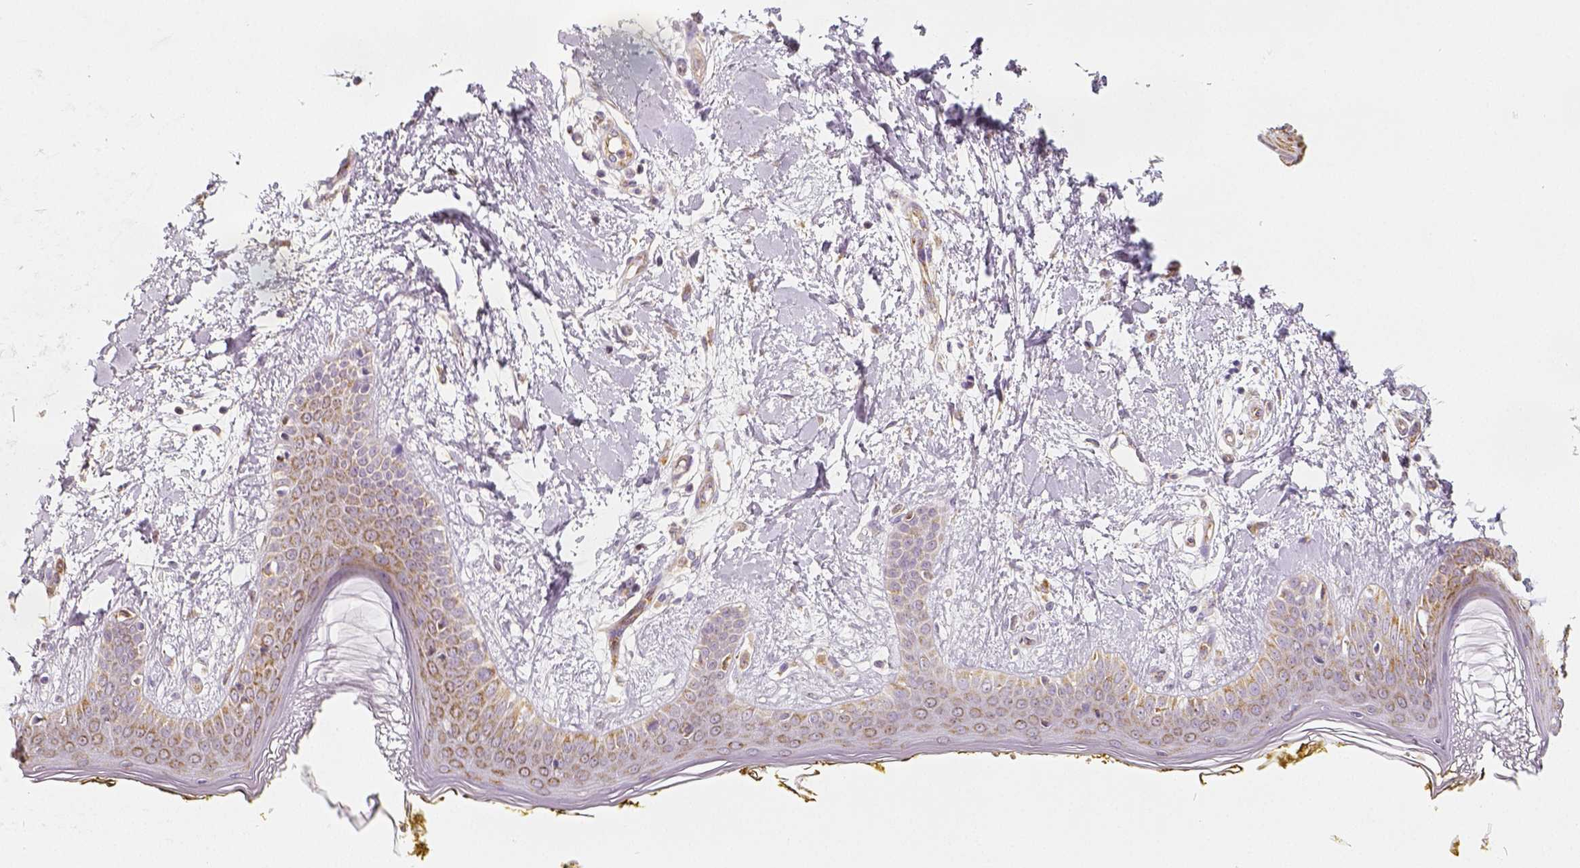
{"staining": {"intensity": "moderate", "quantity": ">75%", "location": "cytoplasmic/membranous"}, "tissue": "skin", "cell_type": "Fibroblasts", "image_type": "normal", "snomed": [{"axis": "morphology", "description": "Normal tissue, NOS"}, {"axis": "topography", "description": "Skin"}], "caption": "This is an image of immunohistochemistry (IHC) staining of unremarkable skin, which shows moderate positivity in the cytoplasmic/membranous of fibroblasts.", "gene": "PGAM5", "patient": {"sex": "female", "age": 34}}